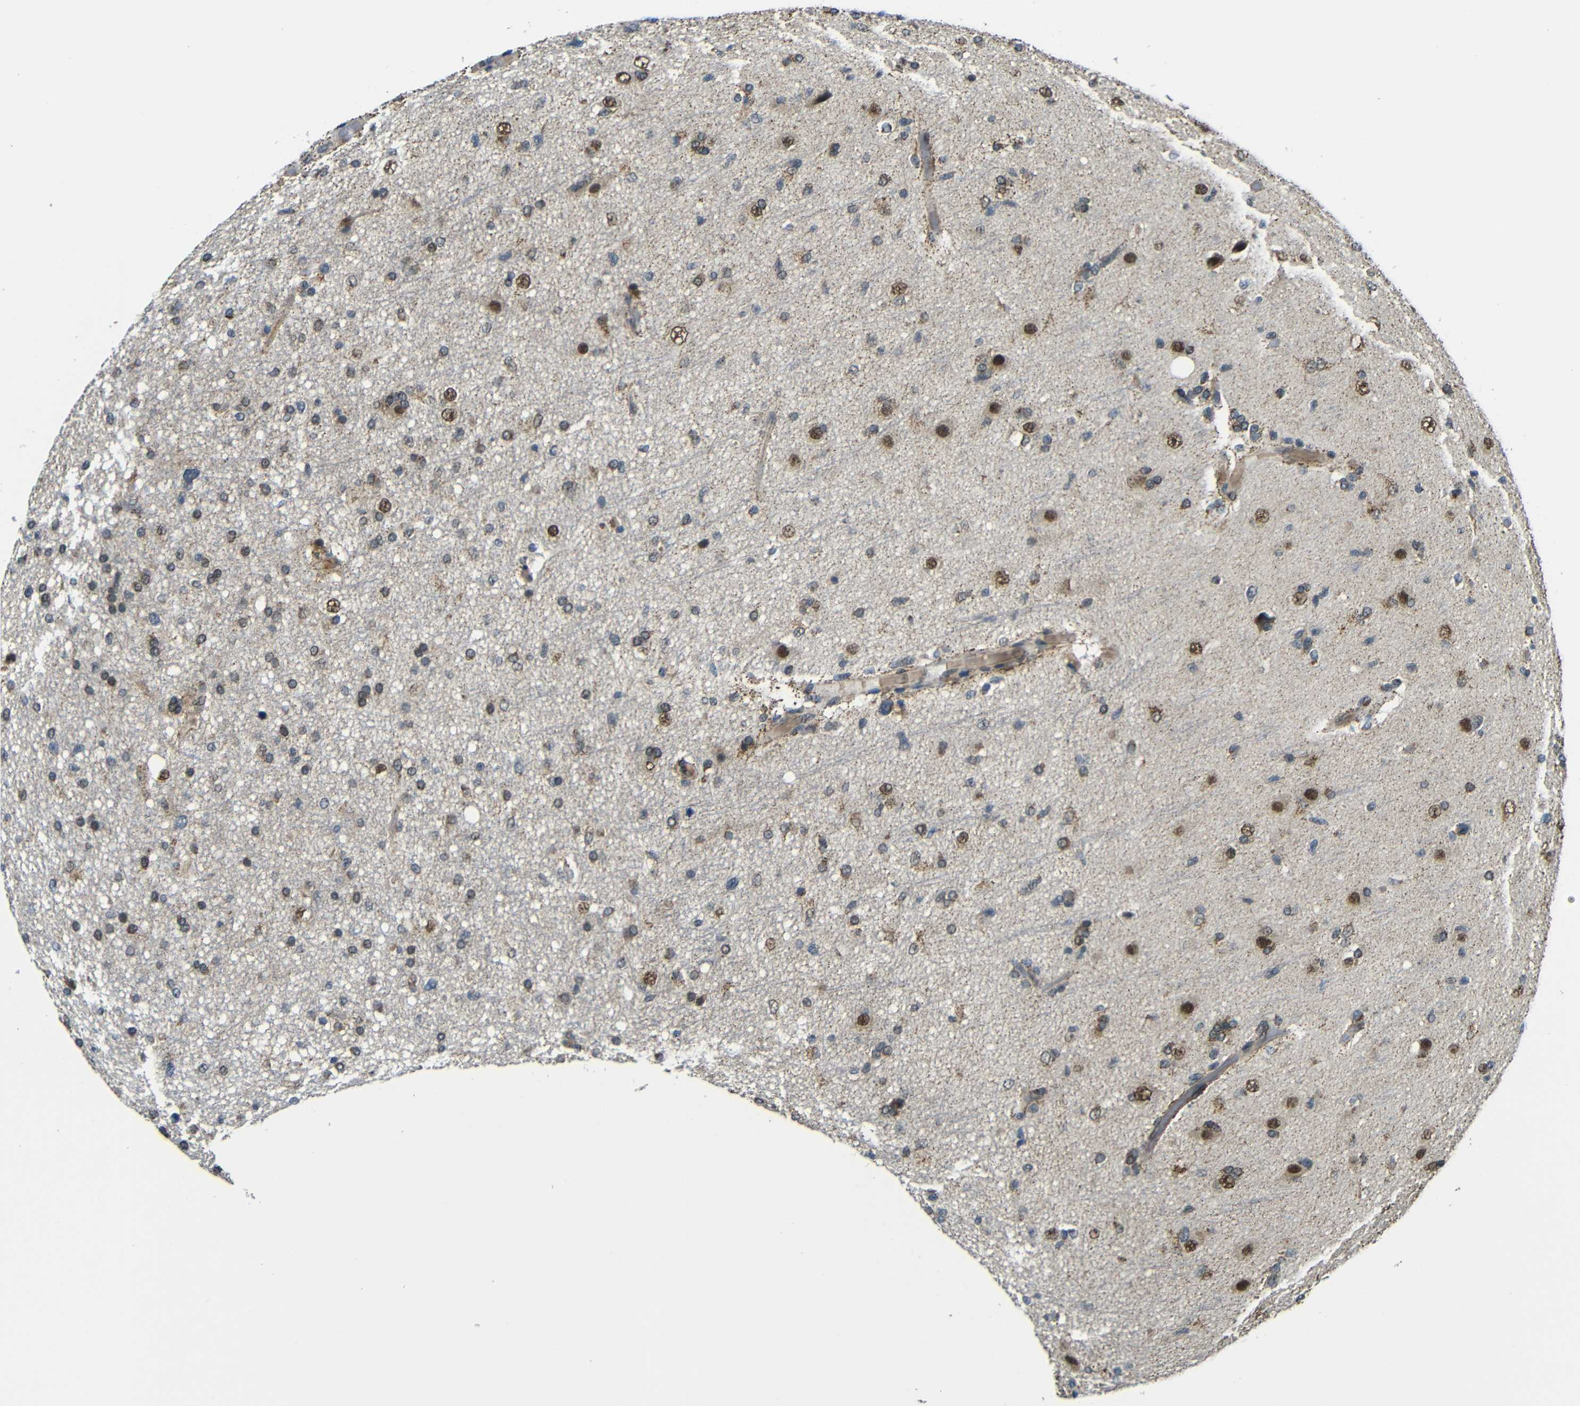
{"staining": {"intensity": "moderate", "quantity": "25%-75%", "location": "cytoplasmic/membranous,nuclear"}, "tissue": "glioma", "cell_type": "Tumor cells", "image_type": "cancer", "snomed": [{"axis": "morphology", "description": "Glioma, malignant, High grade"}, {"axis": "topography", "description": "Brain"}], "caption": "IHC of high-grade glioma (malignant) demonstrates medium levels of moderate cytoplasmic/membranous and nuclear expression in about 25%-75% of tumor cells.", "gene": "FAM172A", "patient": {"sex": "male", "age": 33}}